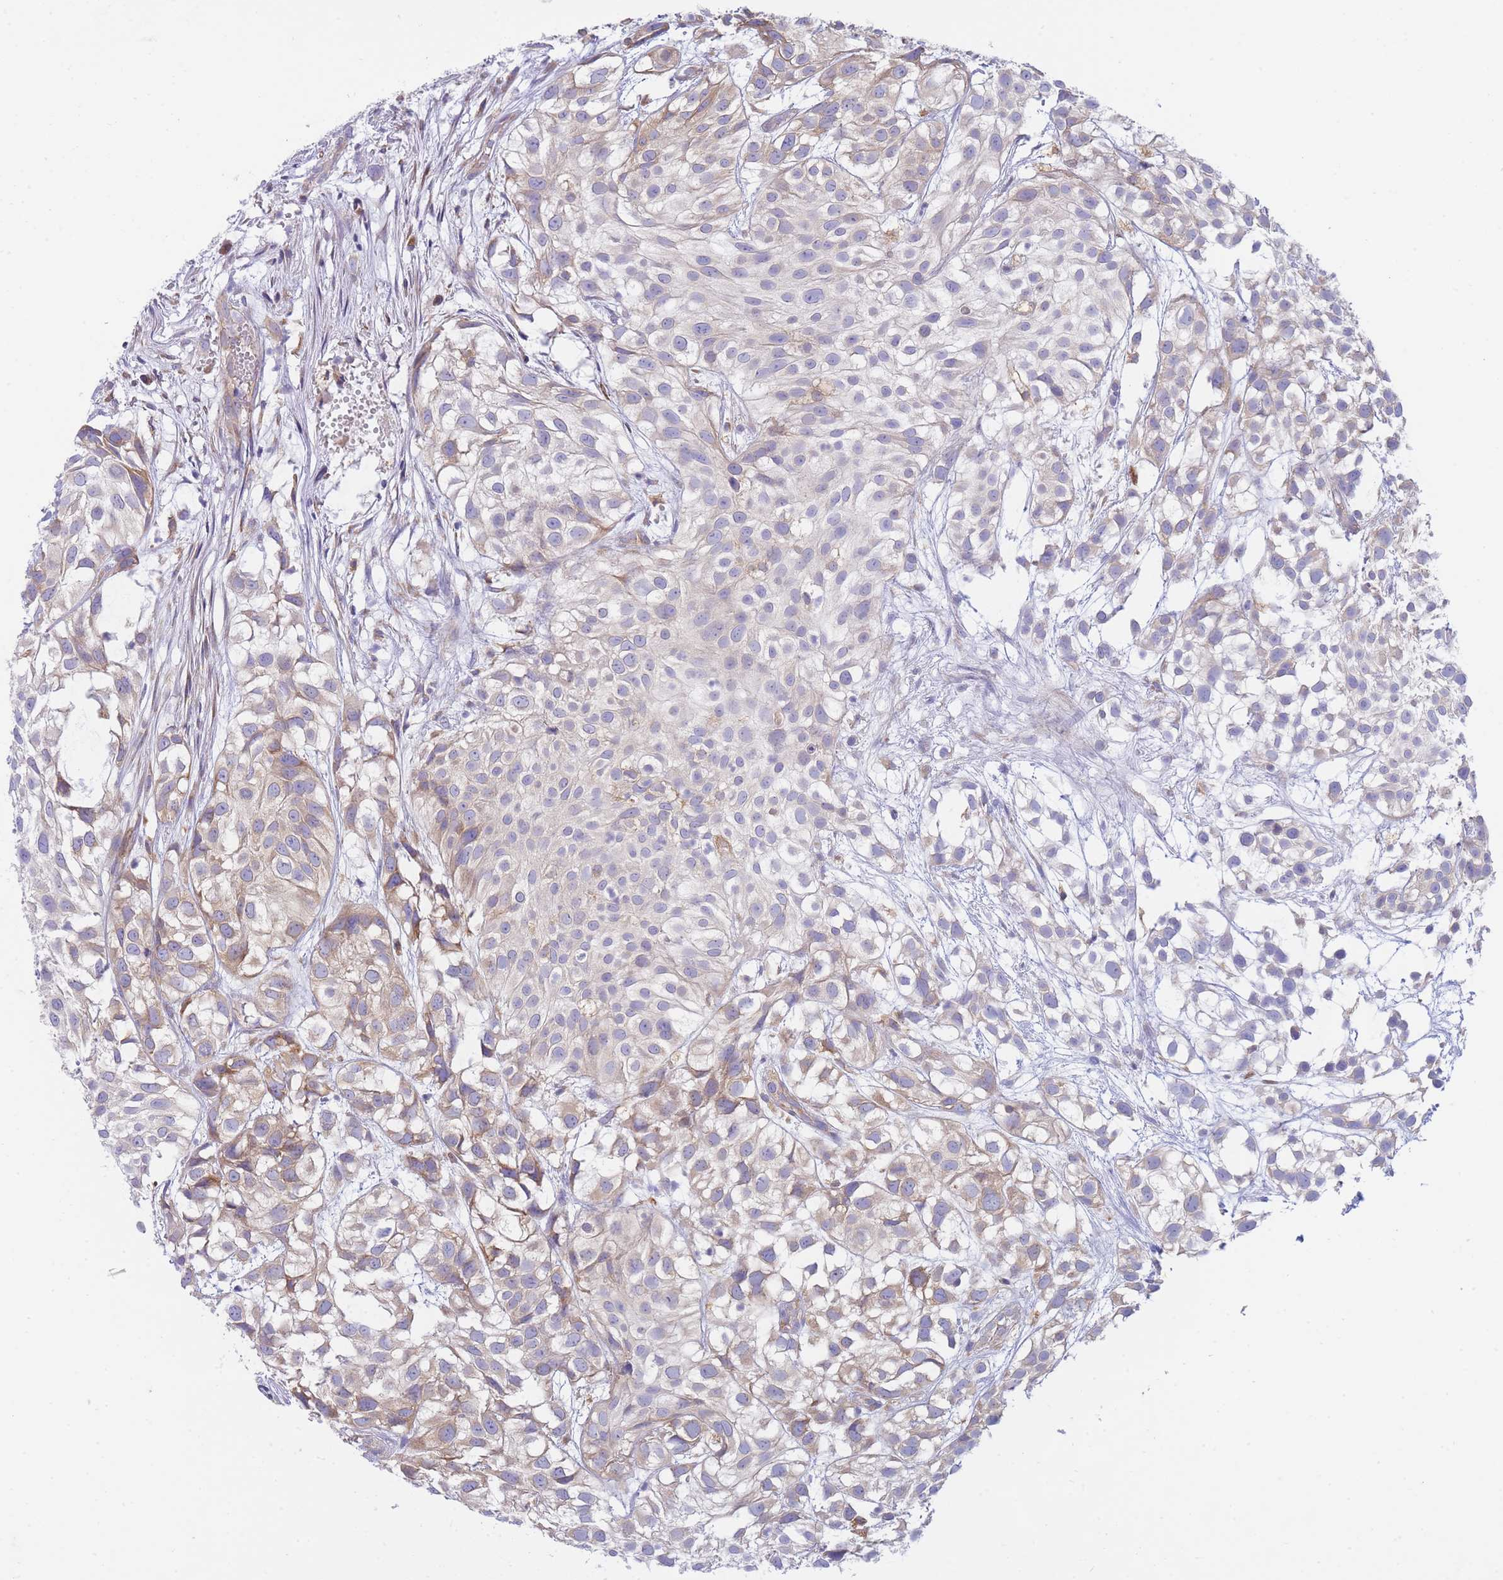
{"staining": {"intensity": "strong", "quantity": "25%-75%", "location": "cytoplasmic/membranous"}, "tissue": "urothelial cancer", "cell_type": "Tumor cells", "image_type": "cancer", "snomed": [{"axis": "morphology", "description": "Urothelial carcinoma, High grade"}, {"axis": "topography", "description": "Urinary bladder"}], "caption": "Immunohistochemistry (IHC) micrograph of urothelial carcinoma (high-grade) stained for a protein (brown), which demonstrates high levels of strong cytoplasmic/membranous positivity in about 25%-75% of tumor cells.", "gene": "SH2B2", "patient": {"sex": "male", "age": 56}}